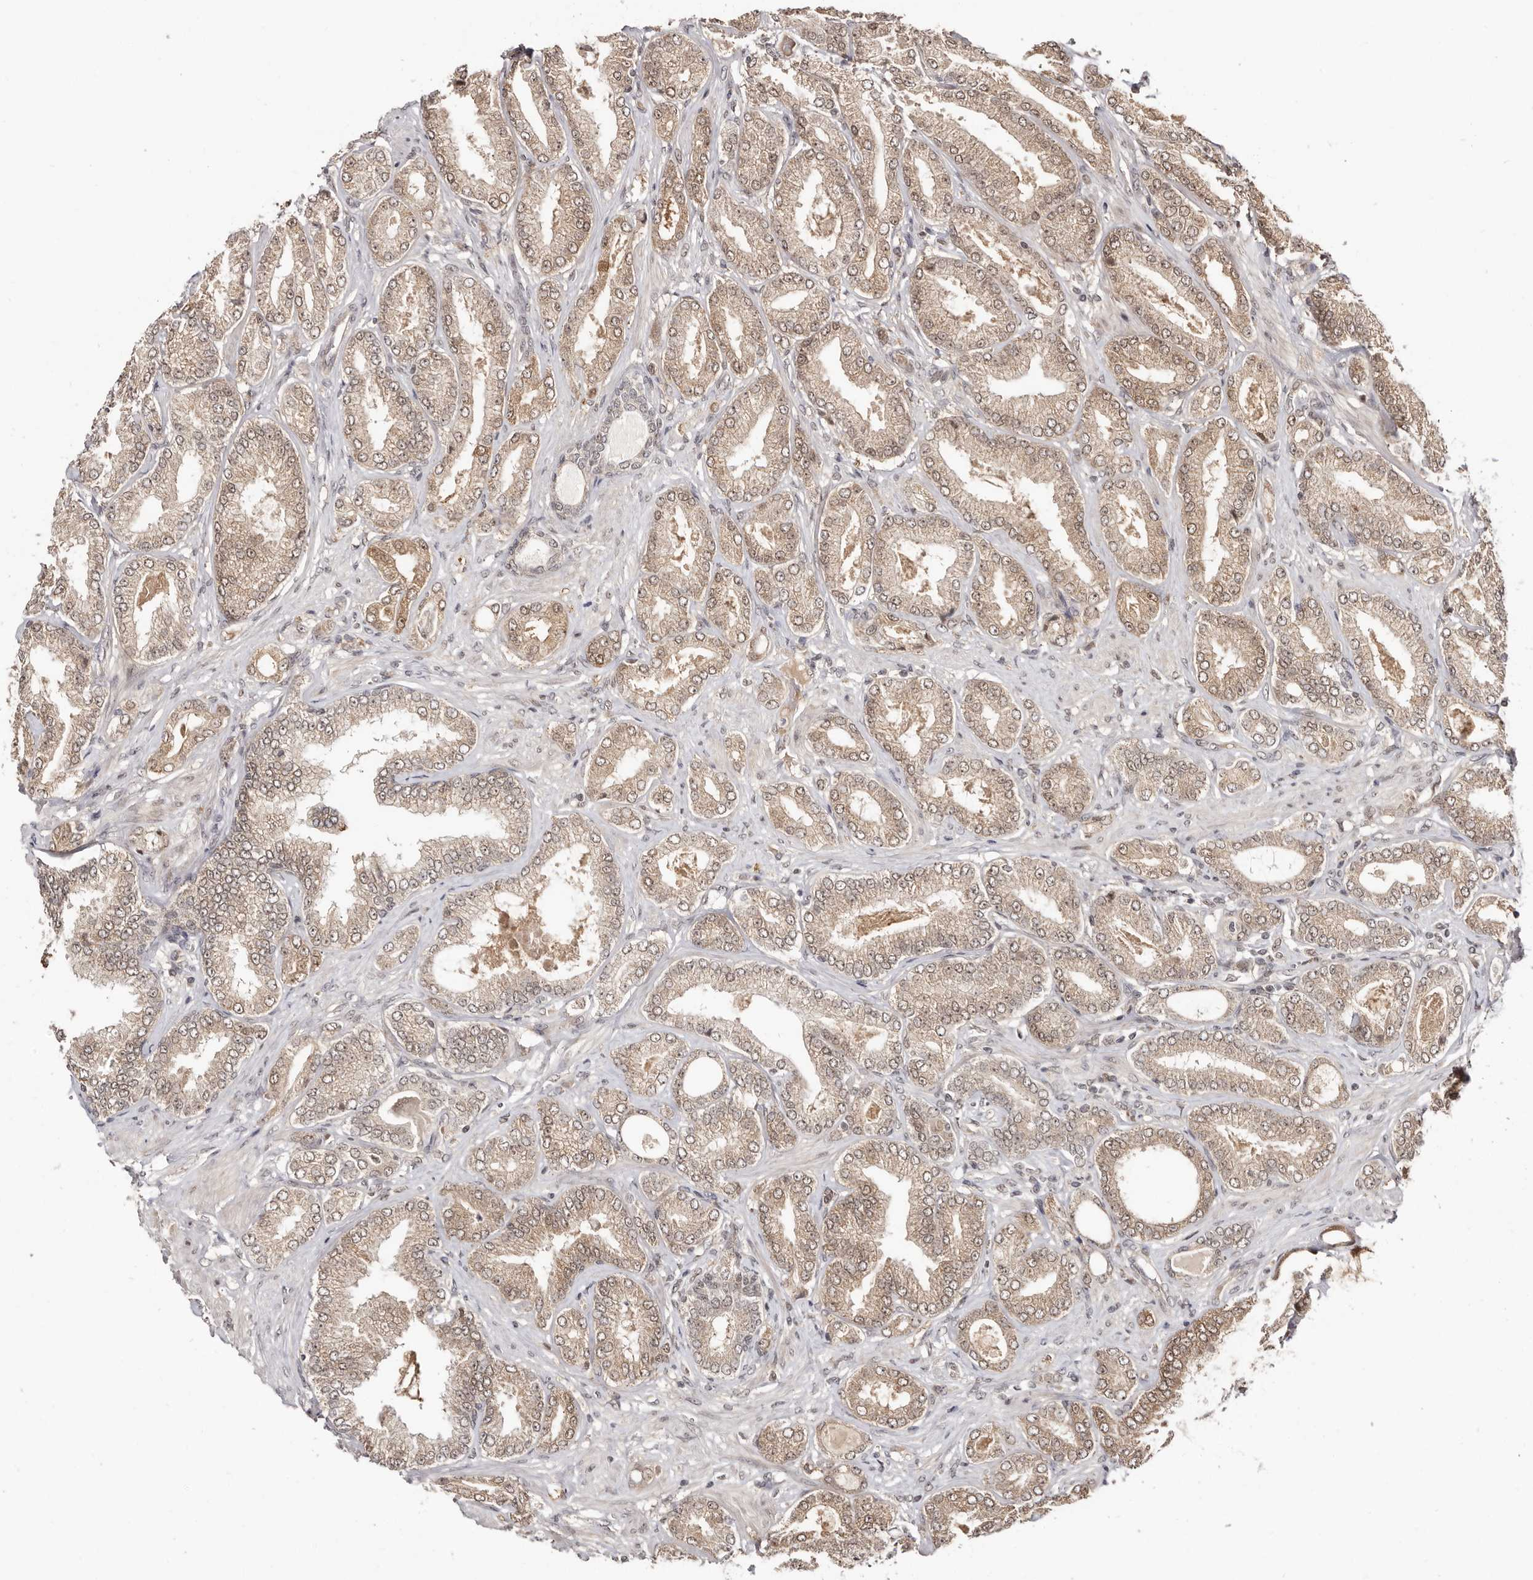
{"staining": {"intensity": "moderate", "quantity": ">75%", "location": "cytoplasmic/membranous,nuclear"}, "tissue": "prostate cancer", "cell_type": "Tumor cells", "image_type": "cancer", "snomed": [{"axis": "morphology", "description": "Adenocarcinoma, Low grade"}, {"axis": "topography", "description": "Prostate"}], "caption": "Immunohistochemistry (IHC) (DAB (3,3'-diaminobenzidine)) staining of human prostate adenocarcinoma (low-grade) reveals moderate cytoplasmic/membranous and nuclear protein positivity in approximately >75% of tumor cells.", "gene": "MED8", "patient": {"sex": "male", "age": 63}}